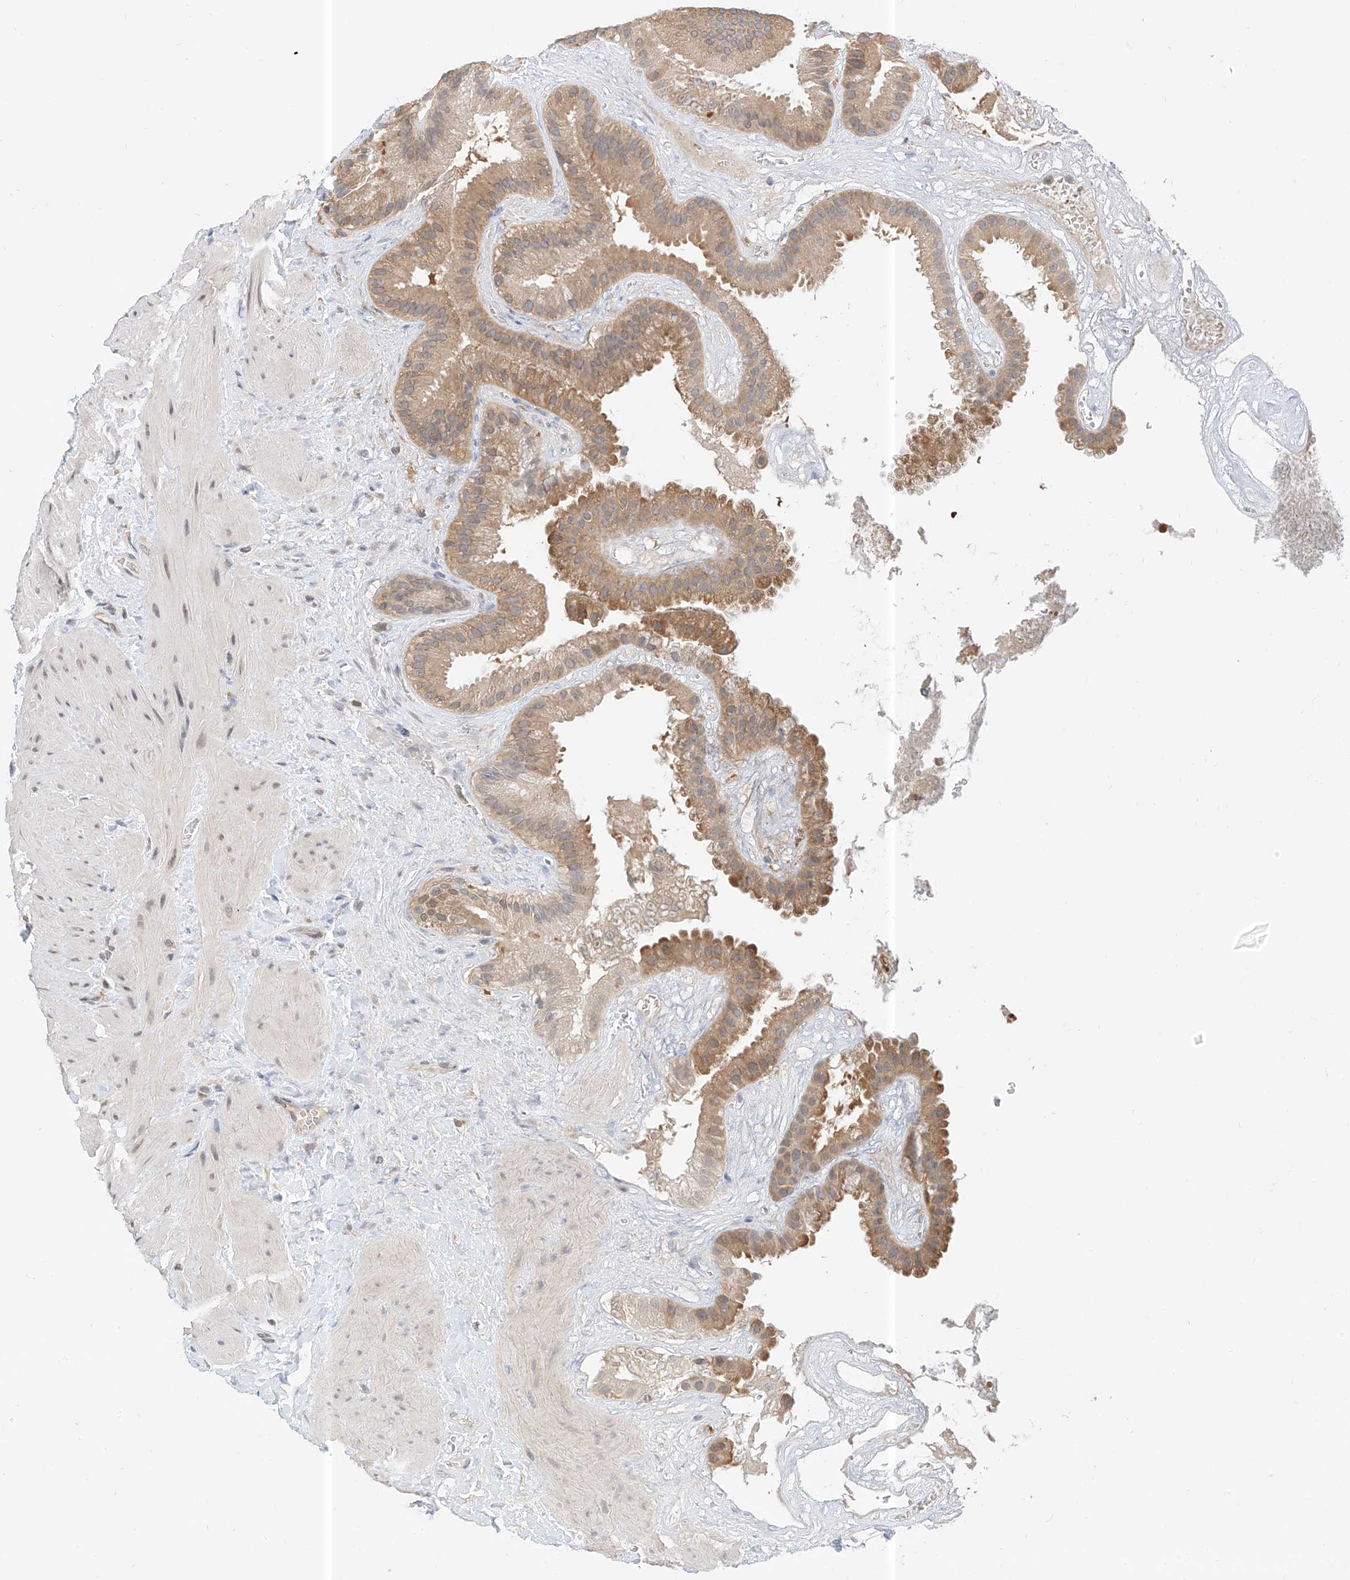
{"staining": {"intensity": "moderate", "quantity": ">75%", "location": "cytoplasmic/membranous"}, "tissue": "gallbladder", "cell_type": "Glandular cells", "image_type": "normal", "snomed": [{"axis": "morphology", "description": "Normal tissue, NOS"}, {"axis": "topography", "description": "Gallbladder"}], "caption": "Brown immunohistochemical staining in normal human gallbladder demonstrates moderate cytoplasmic/membranous positivity in about >75% of glandular cells. Using DAB (3,3'-diaminobenzidine) (brown) and hematoxylin (blue) stains, captured at high magnification using brightfield microscopy.", "gene": "PPA2", "patient": {"sex": "male", "age": 55}}